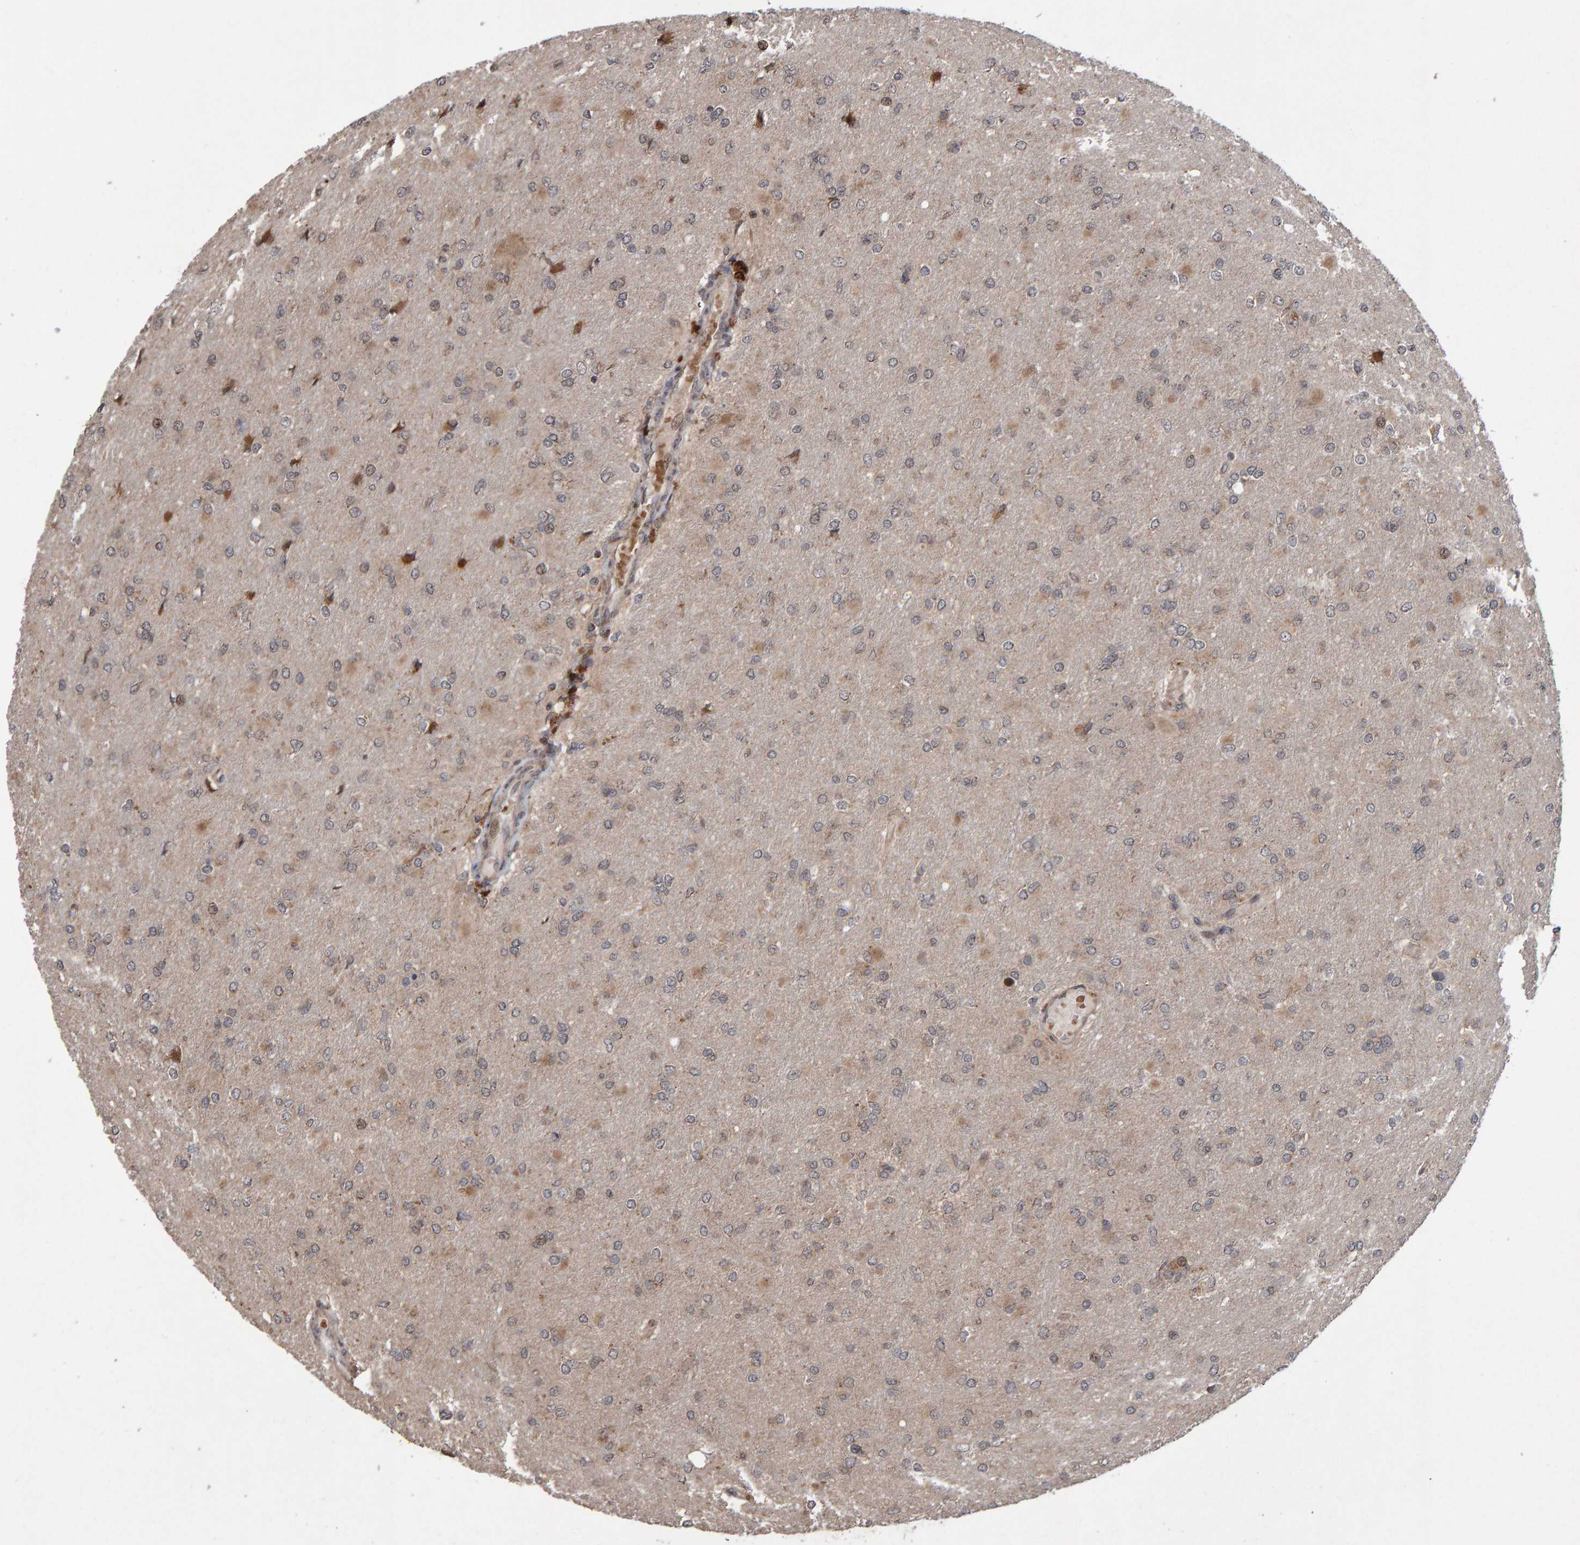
{"staining": {"intensity": "weak", "quantity": ">75%", "location": "cytoplasmic/membranous"}, "tissue": "glioma", "cell_type": "Tumor cells", "image_type": "cancer", "snomed": [{"axis": "morphology", "description": "Glioma, malignant, High grade"}, {"axis": "topography", "description": "Cerebral cortex"}], "caption": "Immunohistochemistry (IHC) histopathology image of neoplastic tissue: human glioma stained using immunohistochemistry shows low levels of weak protein expression localized specifically in the cytoplasmic/membranous of tumor cells, appearing as a cytoplasmic/membranous brown color.", "gene": "PECR", "patient": {"sex": "female", "age": 36}}